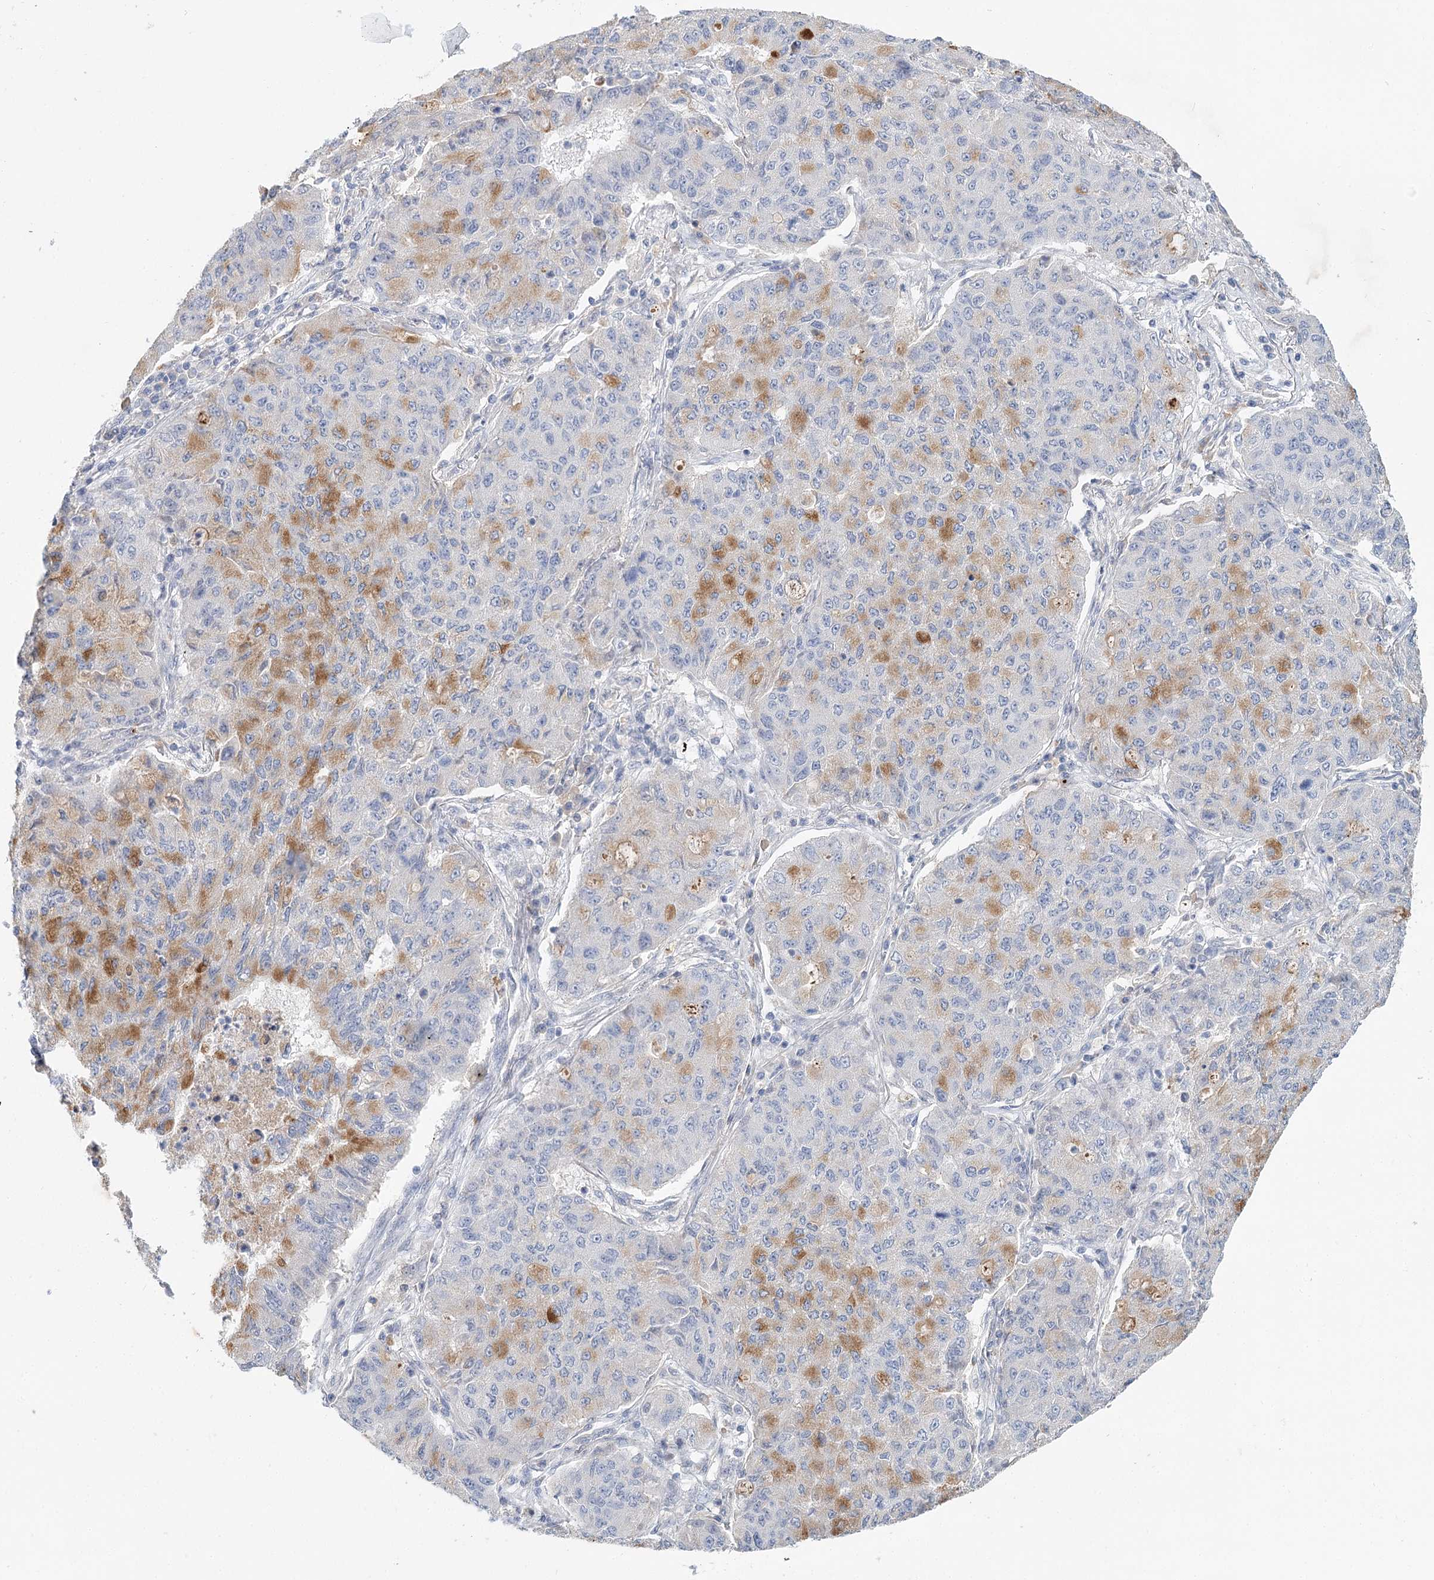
{"staining": {"intensity": "moderate", "quantity": "<25%", "location": "cytoplasmic/membranous"}, "tissue": "lung cancer", "cell_type": "Tumor cells", "image_type": "cancer", "snomed": [{"axis": "morphology", "description": "Squamous cell carcinoma, NOS"}, {"axis": "topography", "description": "Lung"}], "caption": "Tumor cells demonstrate low levels of moderate cytoplasmic/membranous expression in about <25% of cells in human lung cancer (squamous cell carcinoma).", "gene": "ARHGAP44", "patient": {"sex": "male", "age": 74}}